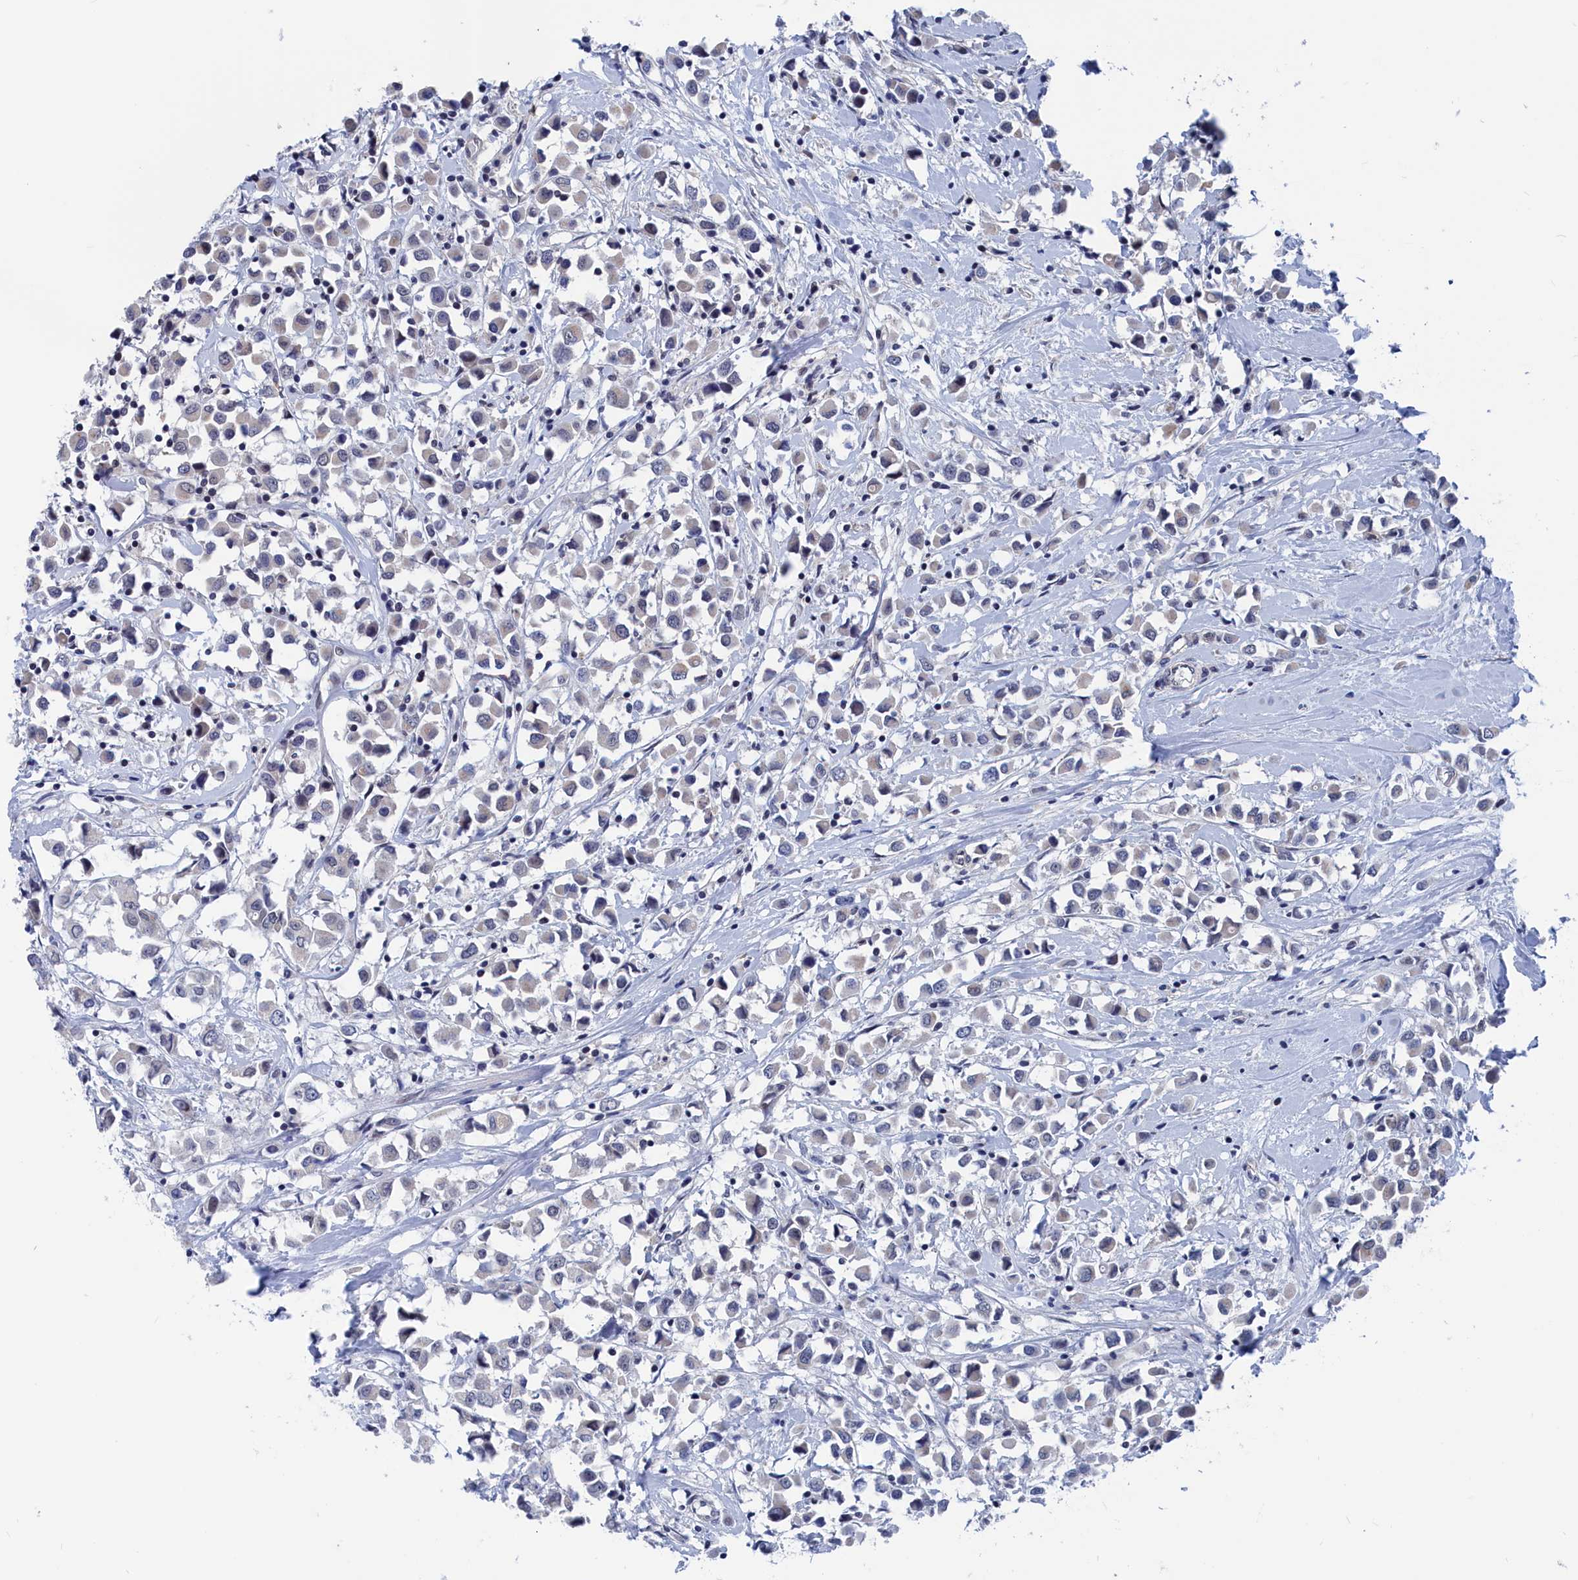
{"staining": {"intensity": "negative", "quantity": "none", "location": "none"}, "tissue": "breast cancer", "cell_type": "Tumor cells", "image_type": "cancer", "snomed": [{"axis": "morphology", "description": "Duct carcinoma"}, {"axis": "topography", "description": "Breast"}], "caption": "This is an immunohistochemistry histopathology image of human breast infiltrating ductal carcinoma. There is no expression in tumor cells.", "gene": "MARCHF3", "patient": {"sex": "female", "age": 61}}